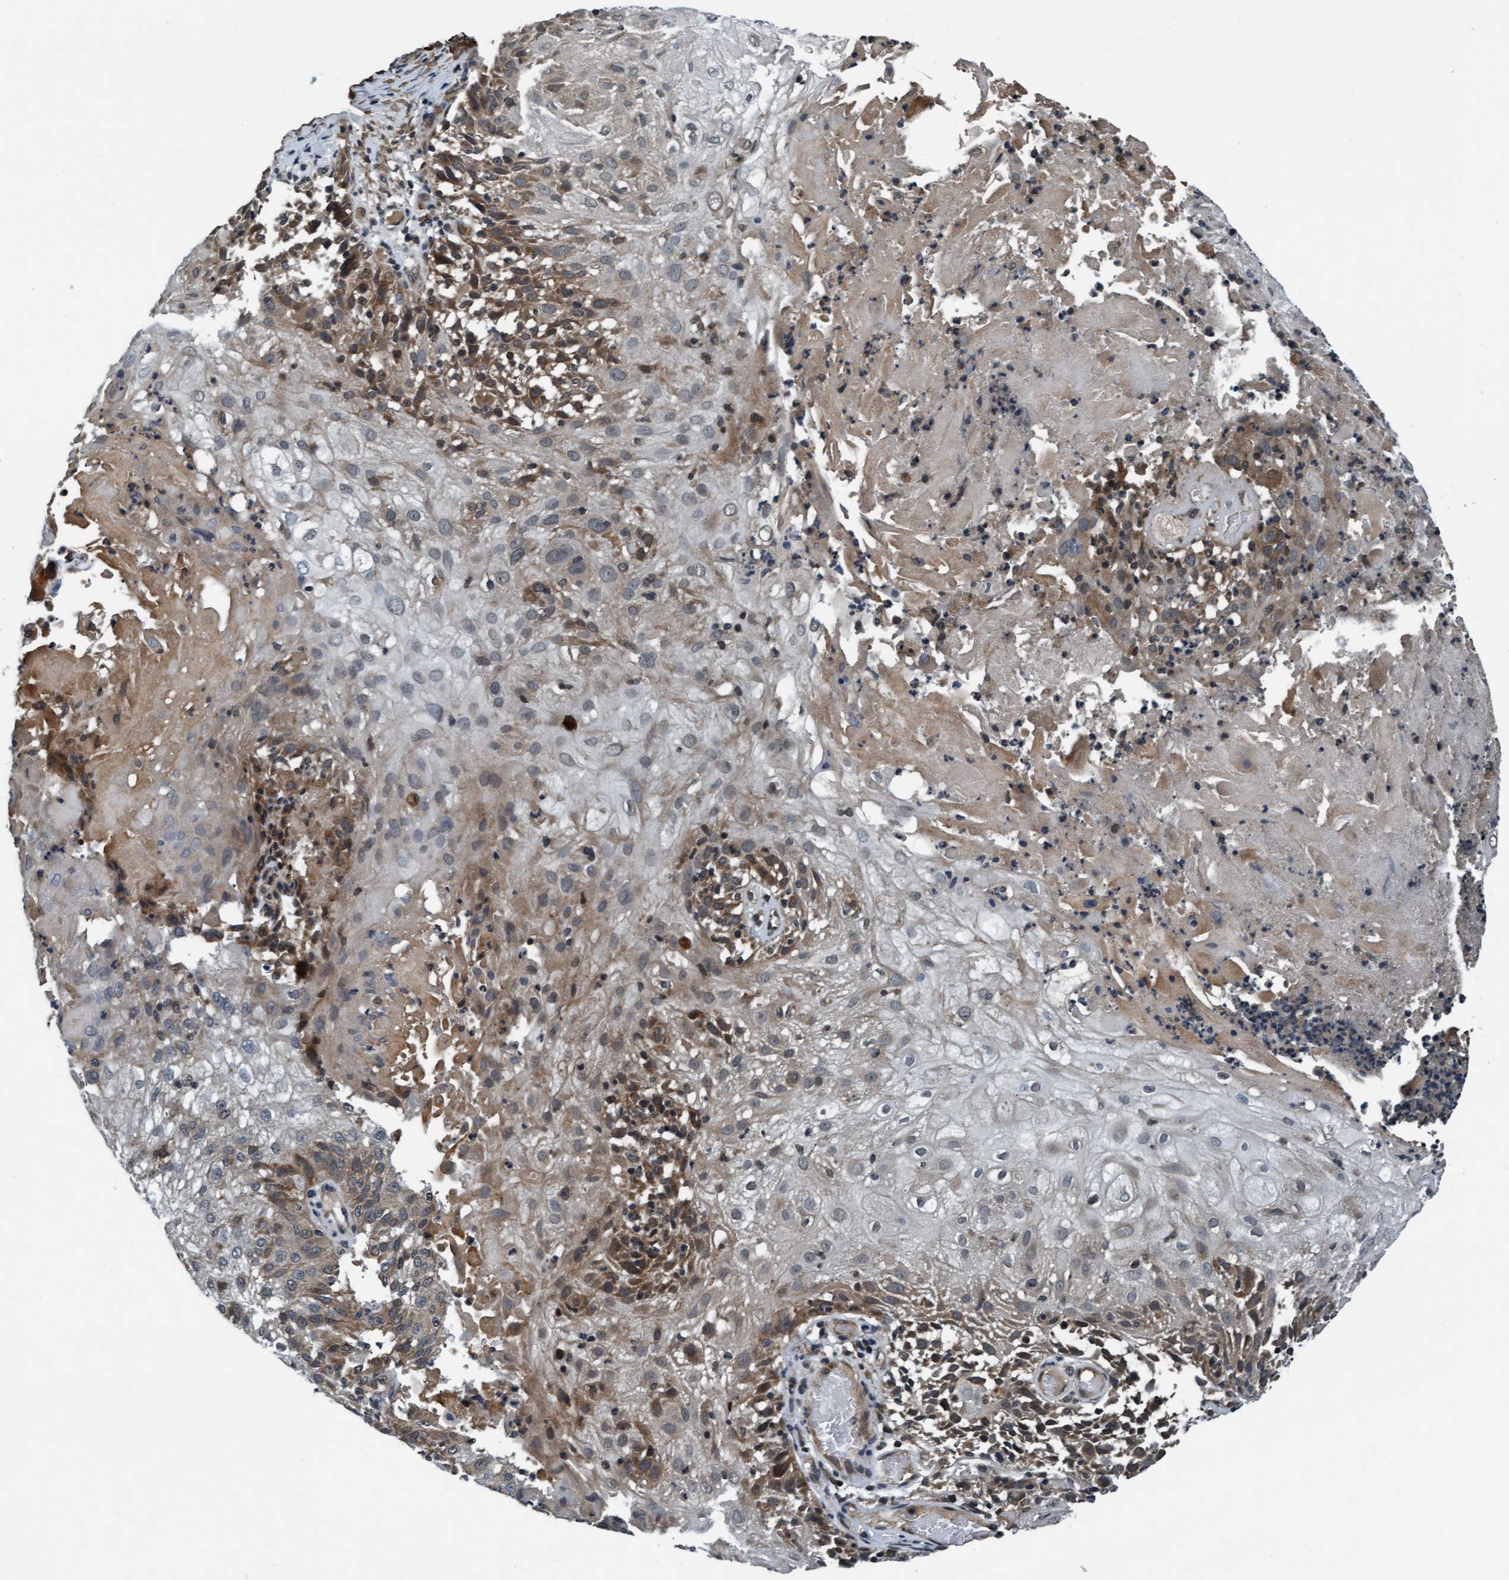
{"staining": {"intensity": "moderate", "quantity": "<25%", "location": "cytoplasmic/membranous"}, "tissue": "skin cancer", "cell_type": "Tumor cells", "image_type": "cancer", "snomed": [{"axis": "morphology", "description": "Normal tissue, NOS"}, {"axis": "morphology", "description": "Squamous cell carcinoma, NOS"}, {"axis": "topography", "description": "Skin"}], "caption": "The photomicrograph displays immunohistochemical staining of skin squamous cell carcinoma. There is moderate cytoplasmic/membranous expression is appreciated in about <25% of tumor cells.", "gene": "WASF1", "patient": {"sex": "female", "age": 83}}